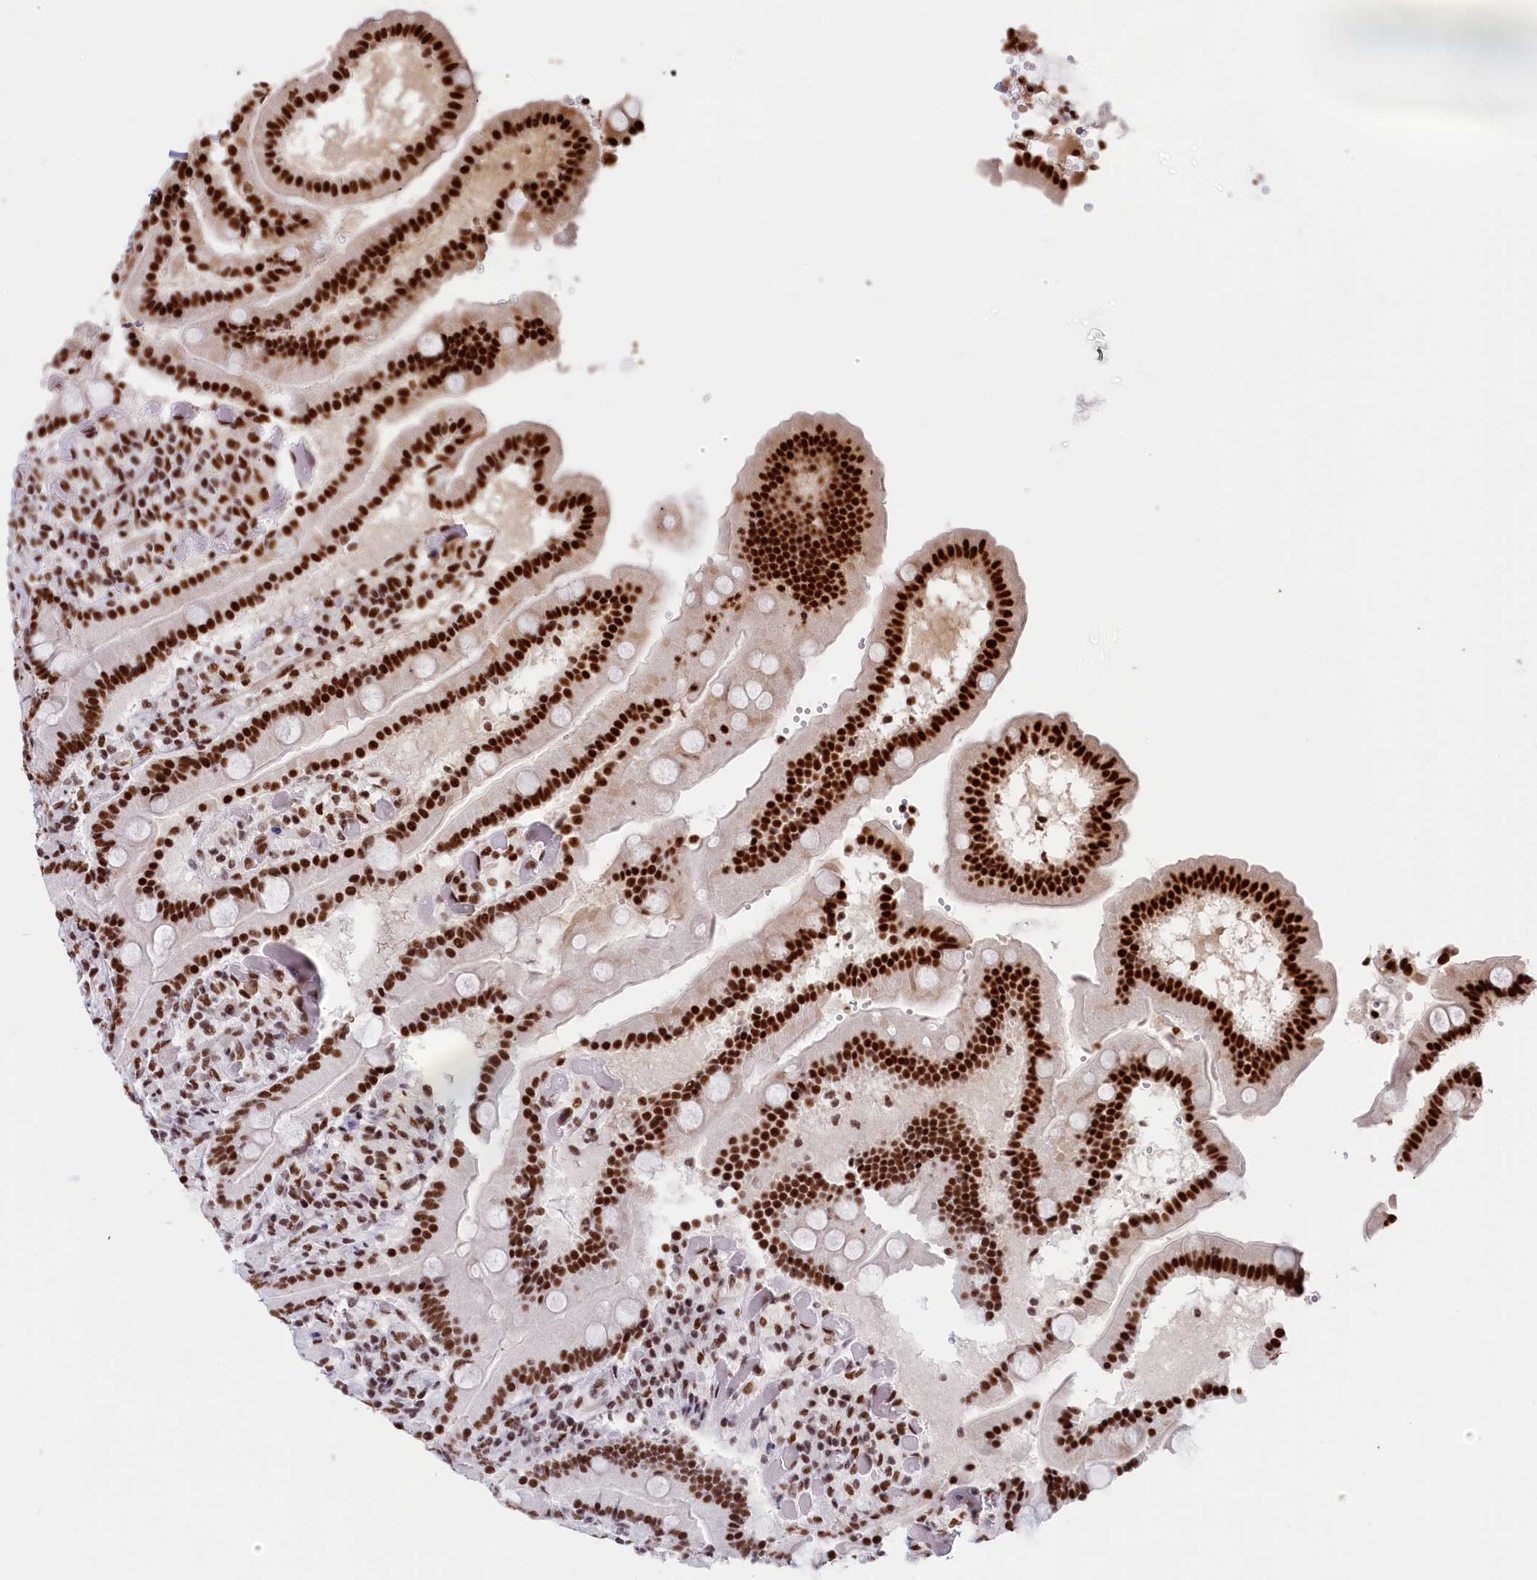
{"staining": {"intensity": "strong", "quantity": ">75%", "location": "nuclear"}, "tissue": "duodenum", "cell_type": "Glandular cells", "image_type": "normal", "snomed": [{"axis": "morphology", "description": "Normal tissue, NOS"}, {"axis": "topography", "description": "Duodenum"}], "caption": "Duodenum stained for a protein demonstrates strong nuclear positivity in glandular cells.", "gene": "SNRNP70", "patient": {"sex": "female", "age": 62}}